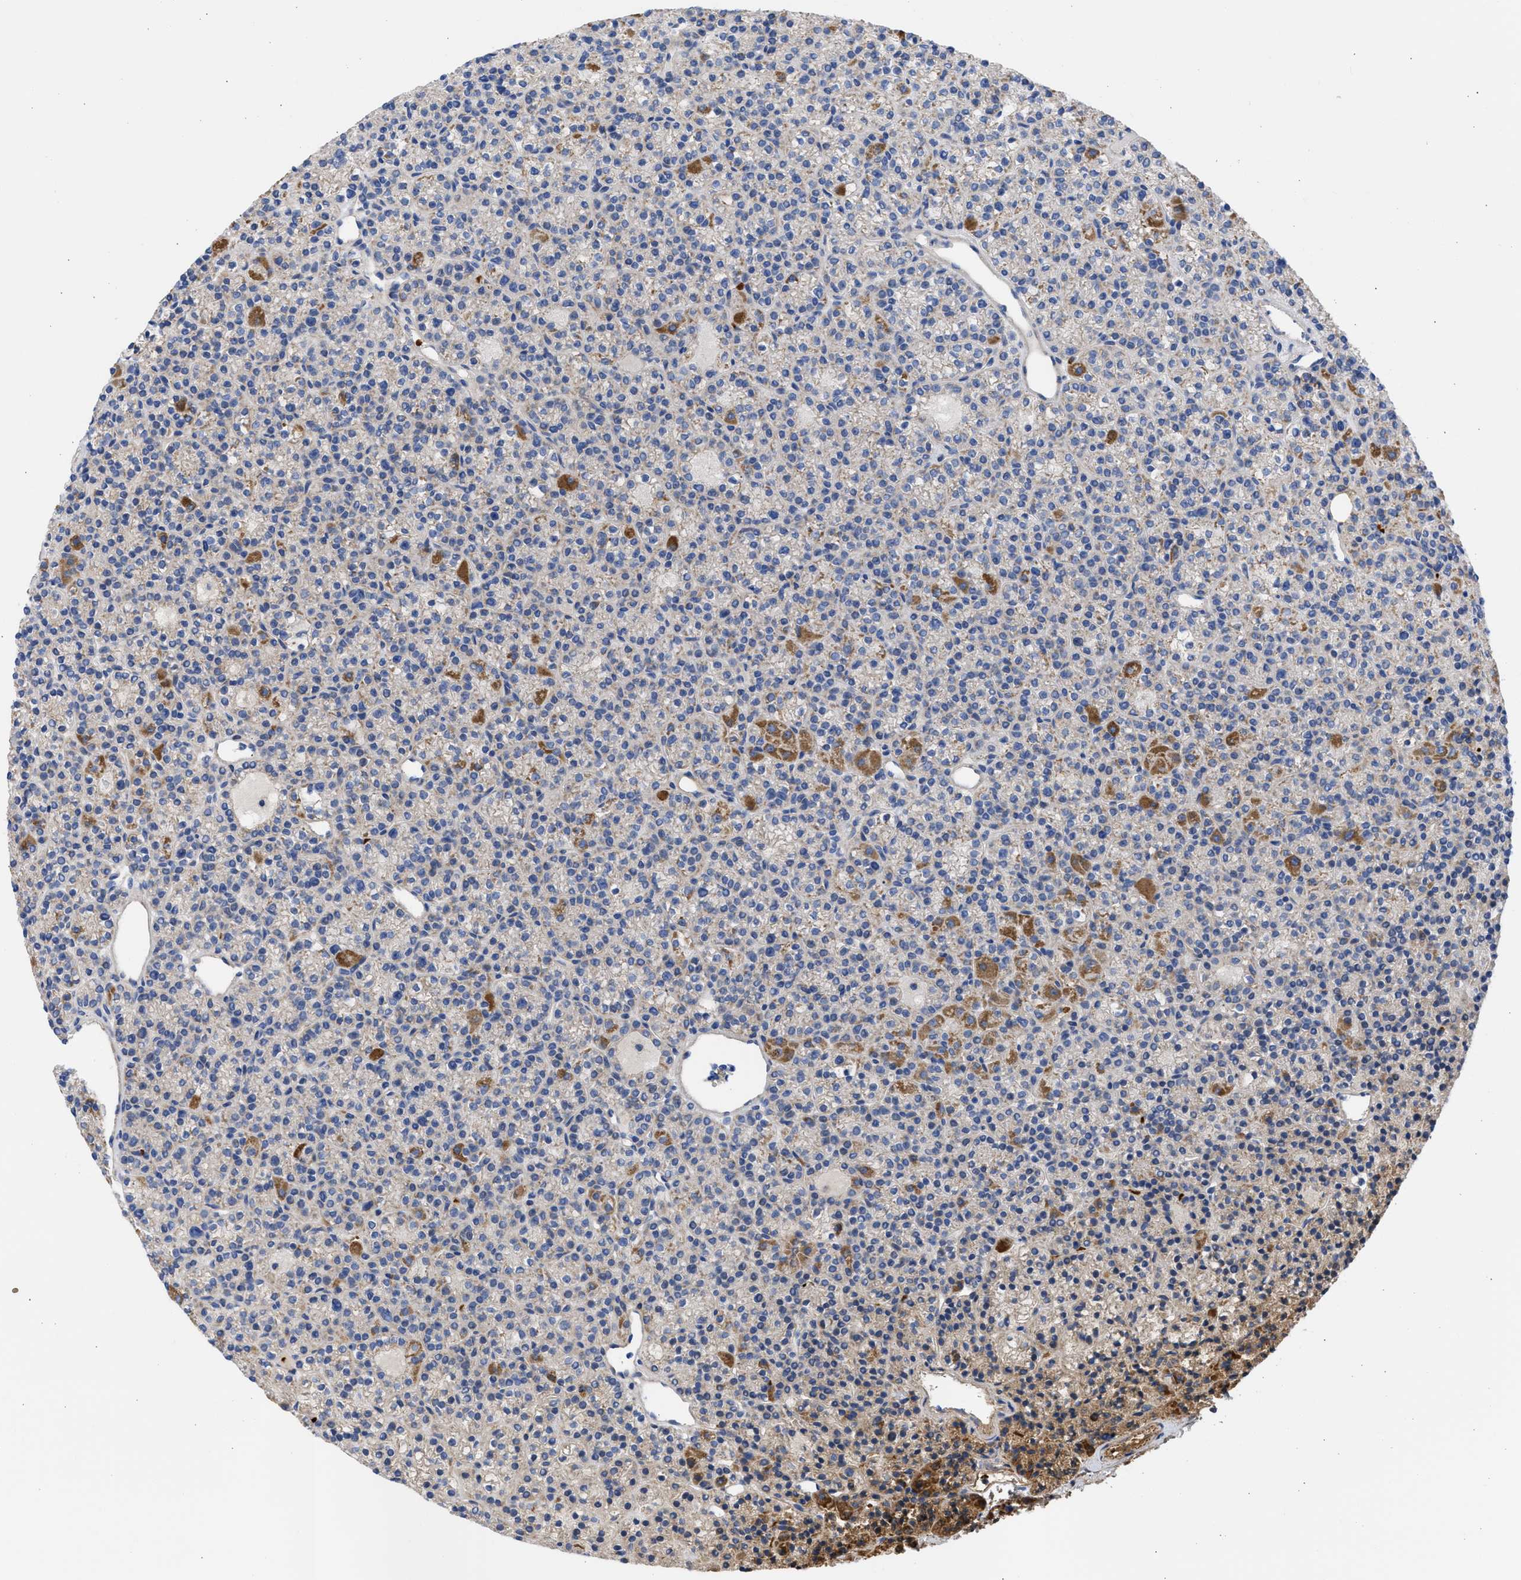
{"staining": {"intensity": "strong", "quantity": "<25%", "location": "cytoplasmic/membranous"}, "tissue": "parathyroid gland", "cell_type": "Glandular cells", "image_type": "normal", "snomed": [{"axis": "morphology", "description": "Normal tissue, NOS"}, {"axis": "morphology", "description": "Adenoma, NOS"}, {"axis": "topography", "description": "Parathyroid gland"}], "caption": "Immunohistochemical staining of benign parathyroid gland reveals <25% levels of strong cytoplasmic/membranous protein positivity in approximately <25% of glandular cells. The staining is performed using DAB brown chromogen to label protein expression. The nuclei are counter-stained blue using hematoxylin.", "gene": "BTG3", "patient": {"sex": "female", "age": 64}}